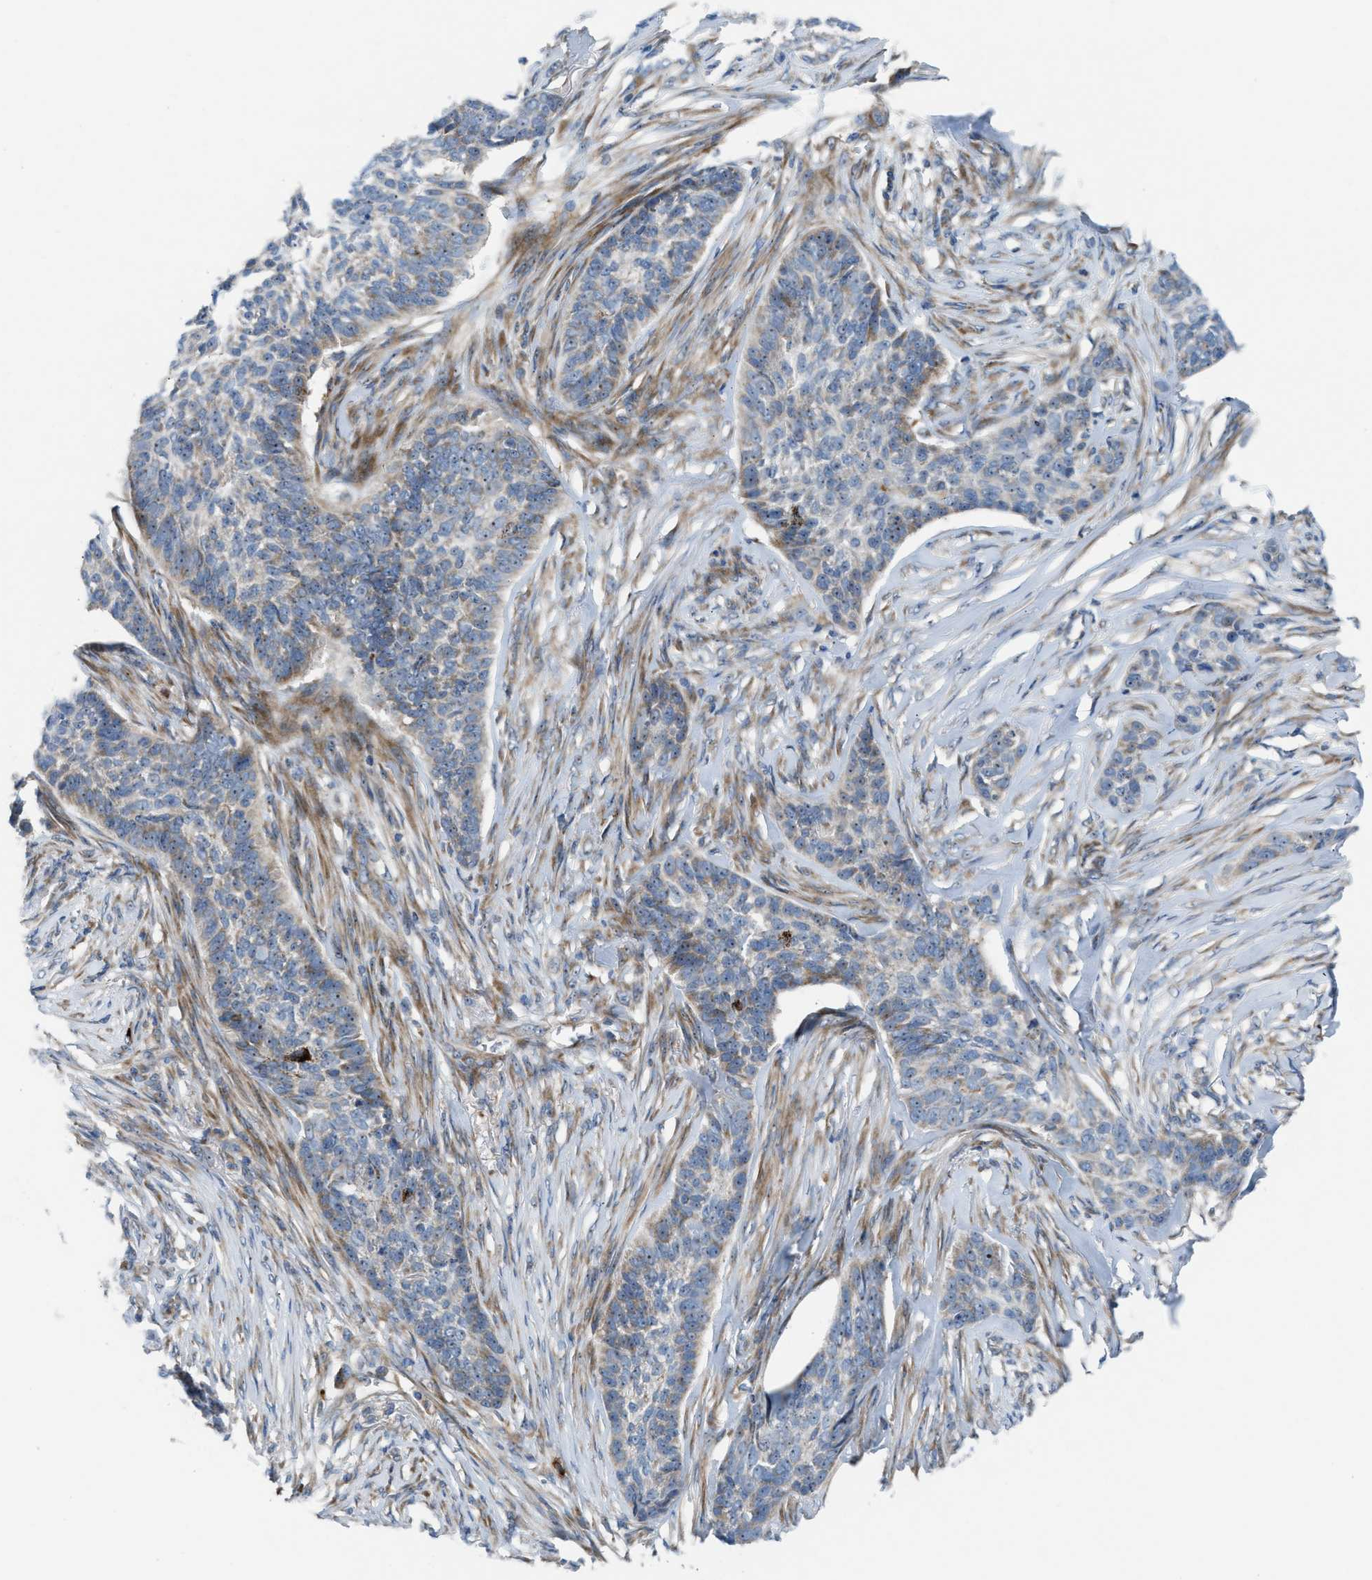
{"staining": {"intensity": "weak", "quantity": "<25%", "location": "cytoplasmic/membranous"}, "tissue": "skin cancer", "cell_type": "Tumor cells", "image_type": "cancer", "snomed": [{"axis": "morphology", "description": "Basal cell carcinoma"}, {"axis": "topography", "description": "Skin"}], "caption": "Tumor cells are negative for brown protein staining in skin cancer.", "gene": "TPH1", "patient": {"sex": "male", "age": 85}}